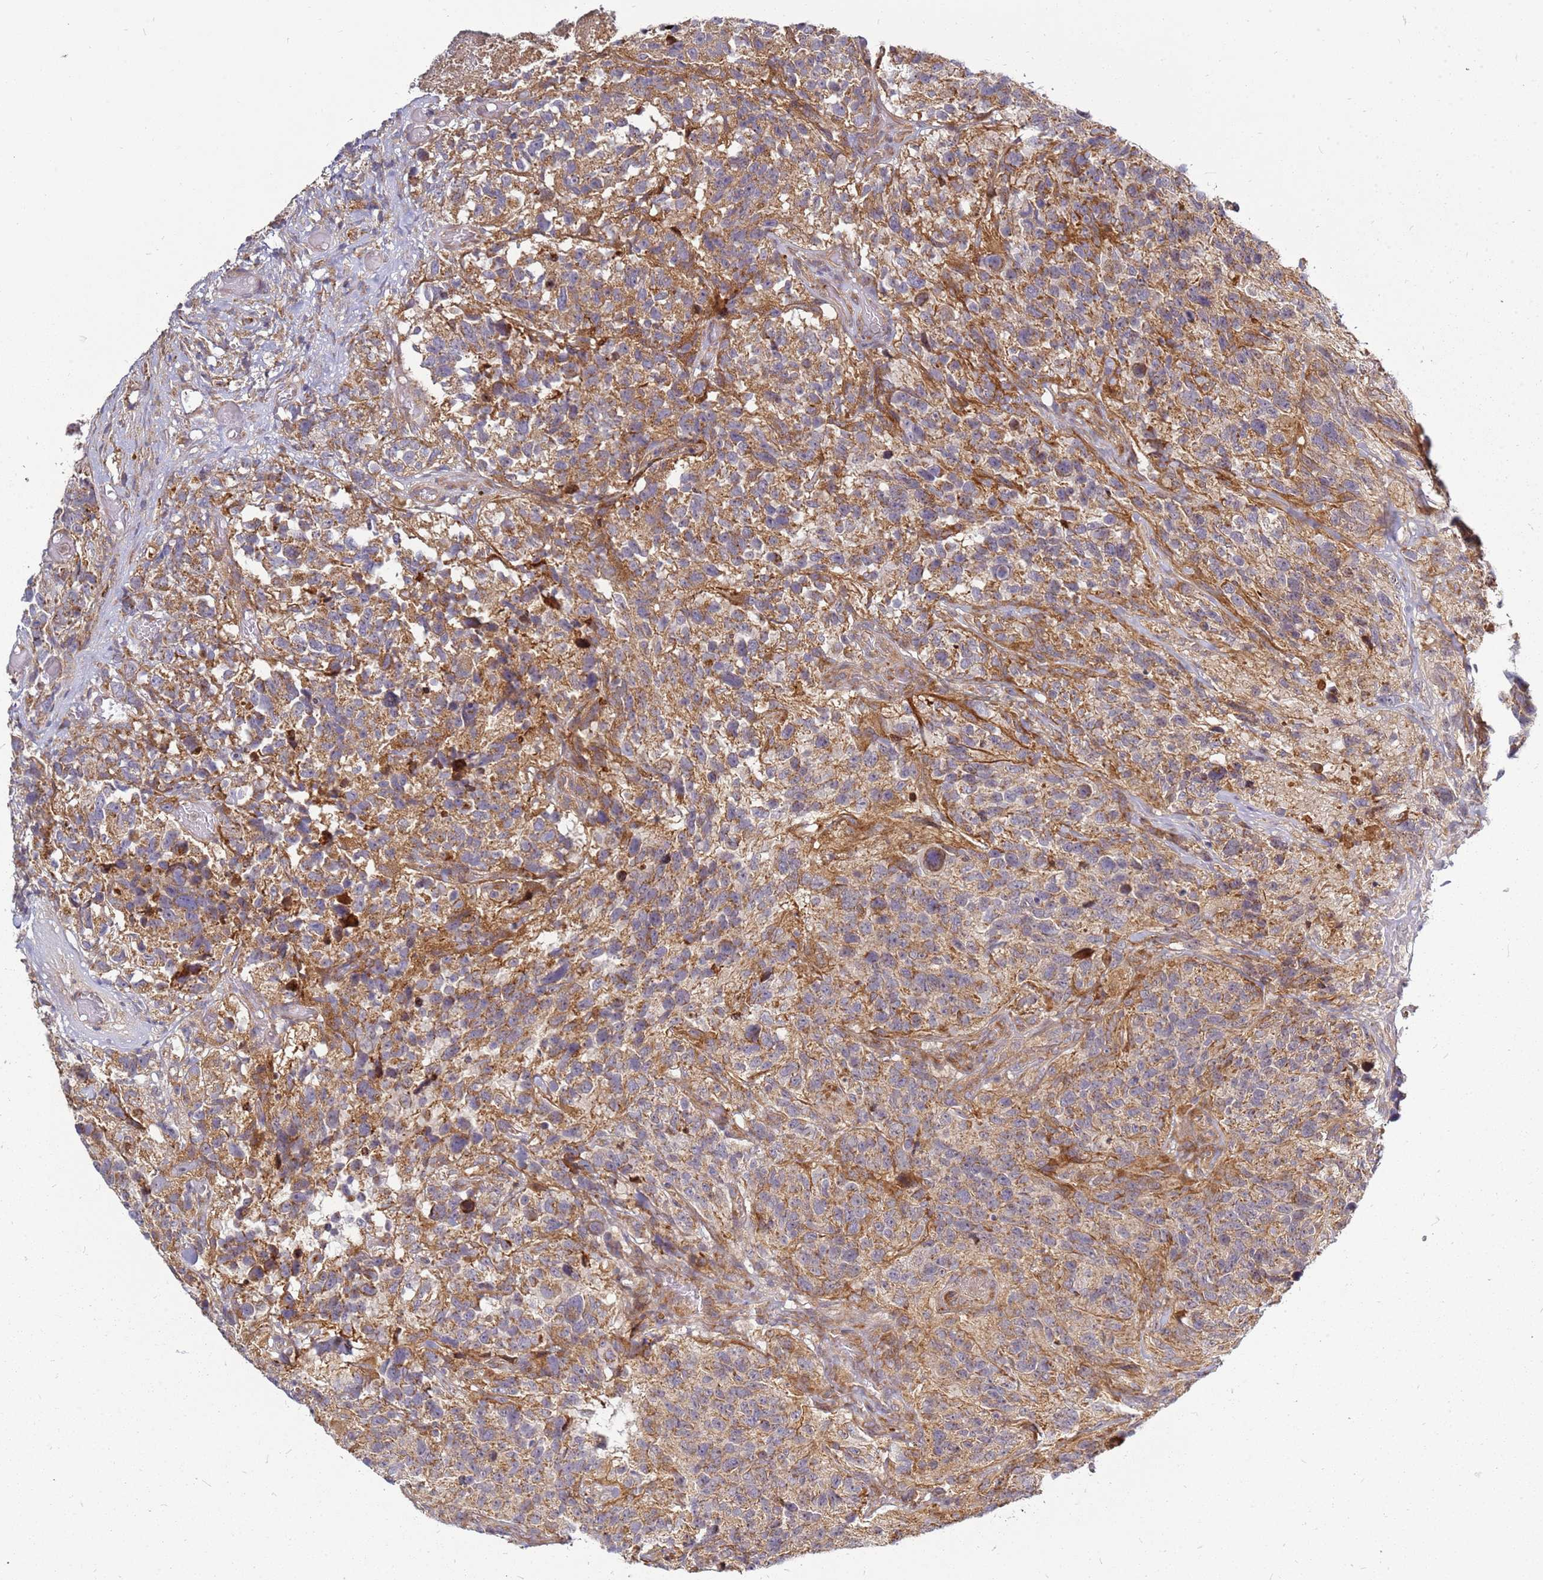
{"staining": {"intensity": "moderate", "quantity": ">75%", "location": "cytoplasmic/membranous"}, "tissue": "glioma", "cell_type": "Tumor cells", "image_type": "cancer", "snomed": [{"axis": "morphology", "description": "Glioma, malignant, High grade"}, {"axis": "topography", "description": "Brain"}], "caption": "A brown stain shows moderate cytoplasmic/membranous staining of a protein in glioma tumor cells.", "gene": "CCDC159", "patient": {"sex": "male", "age": 69}}